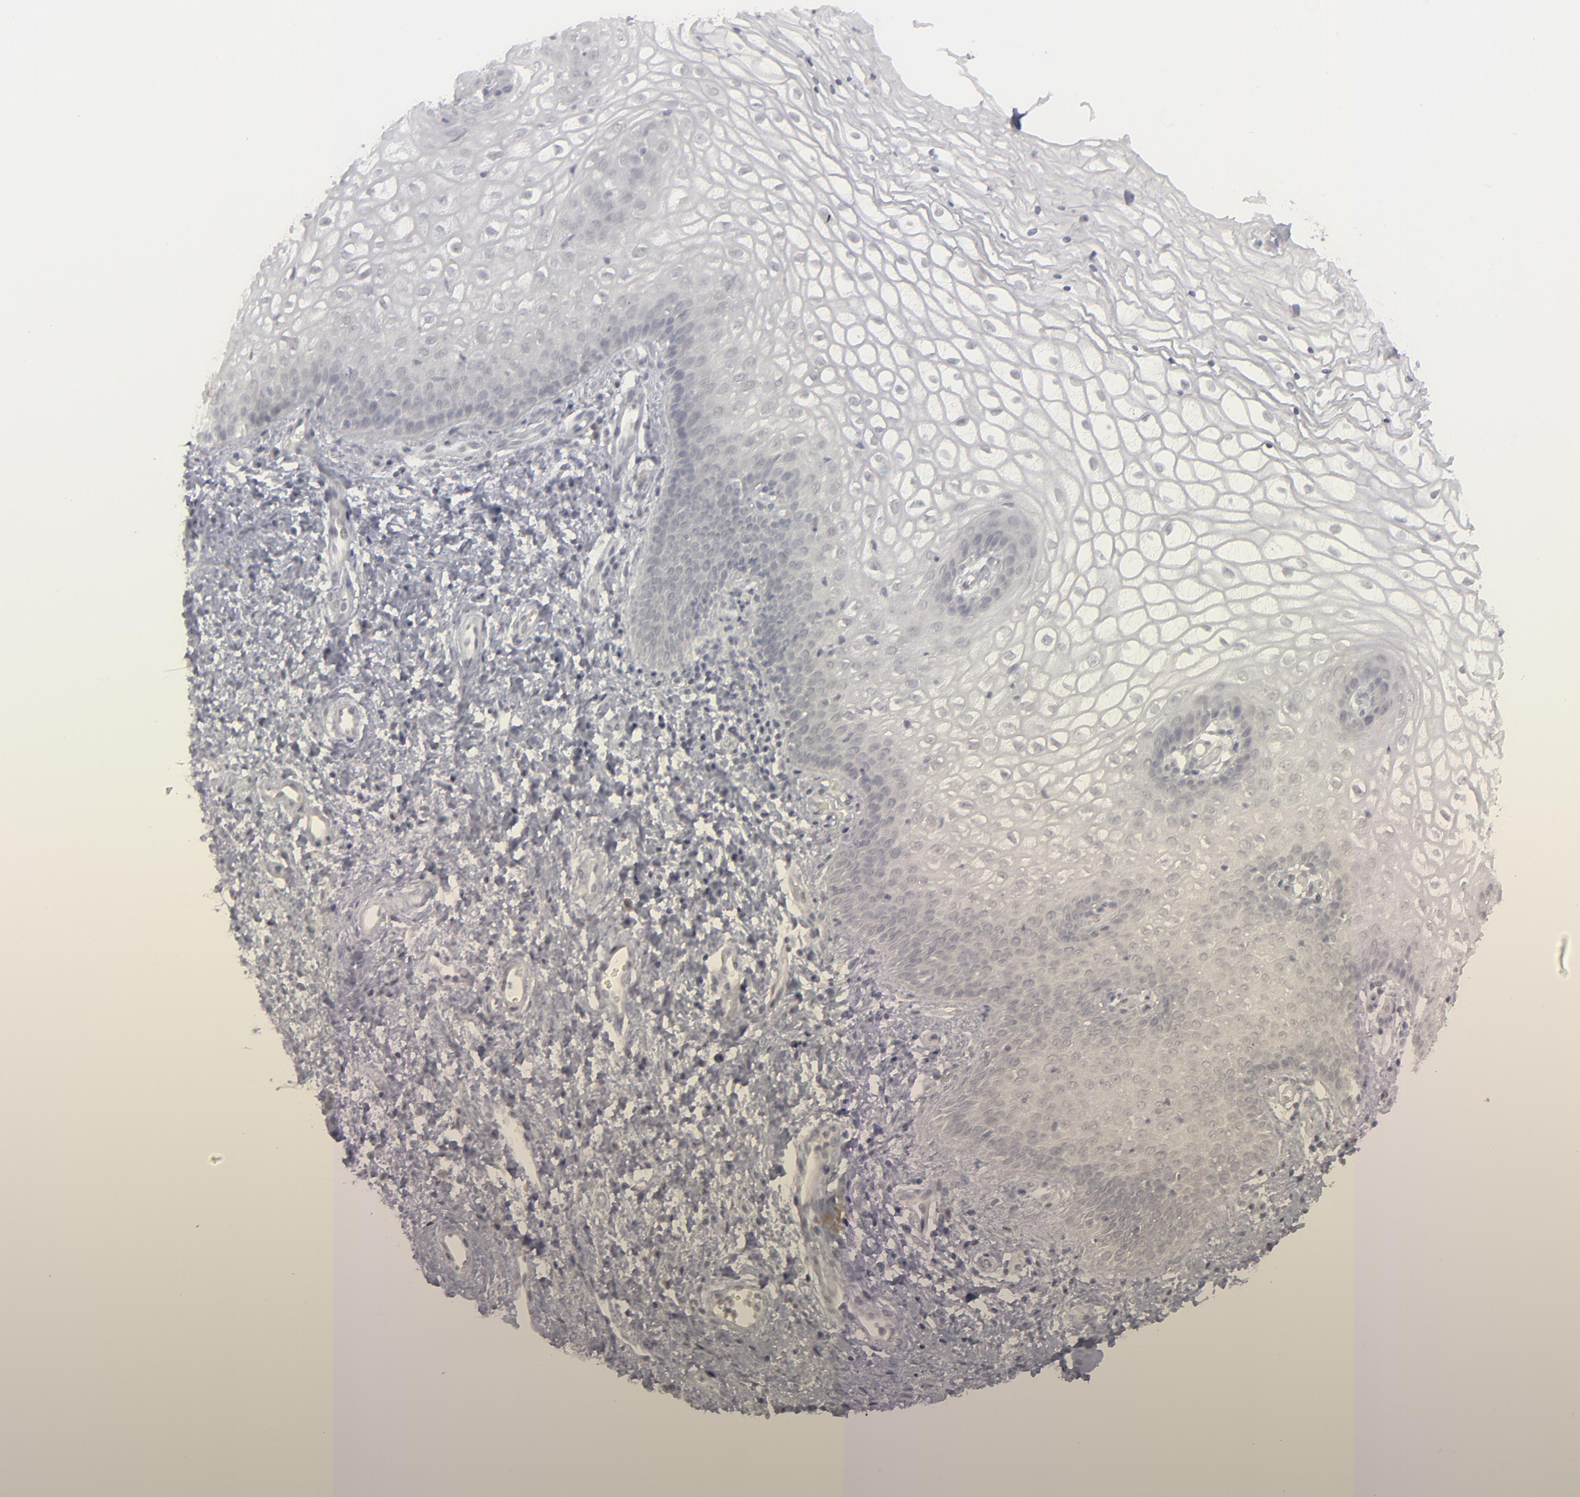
{"staining": {"intensity": "negative", "quantity": "none", "location": "none"}, "tissue": "vagina", "cell_type": "Squamous epithelial cells", "image_type": "normal", "snomed": [{"axis": "morphology", "description": "Normal tissue, NOS"}, {"axis": "topography", "description": "Vagina"}], "caption": "DAB immunohistochemical staining of normal human vagina demonstrates no significant staining in squamous epithelial cells.", "gene": "KIAA1210", "patient": {"sex": "female", "age": 34}}